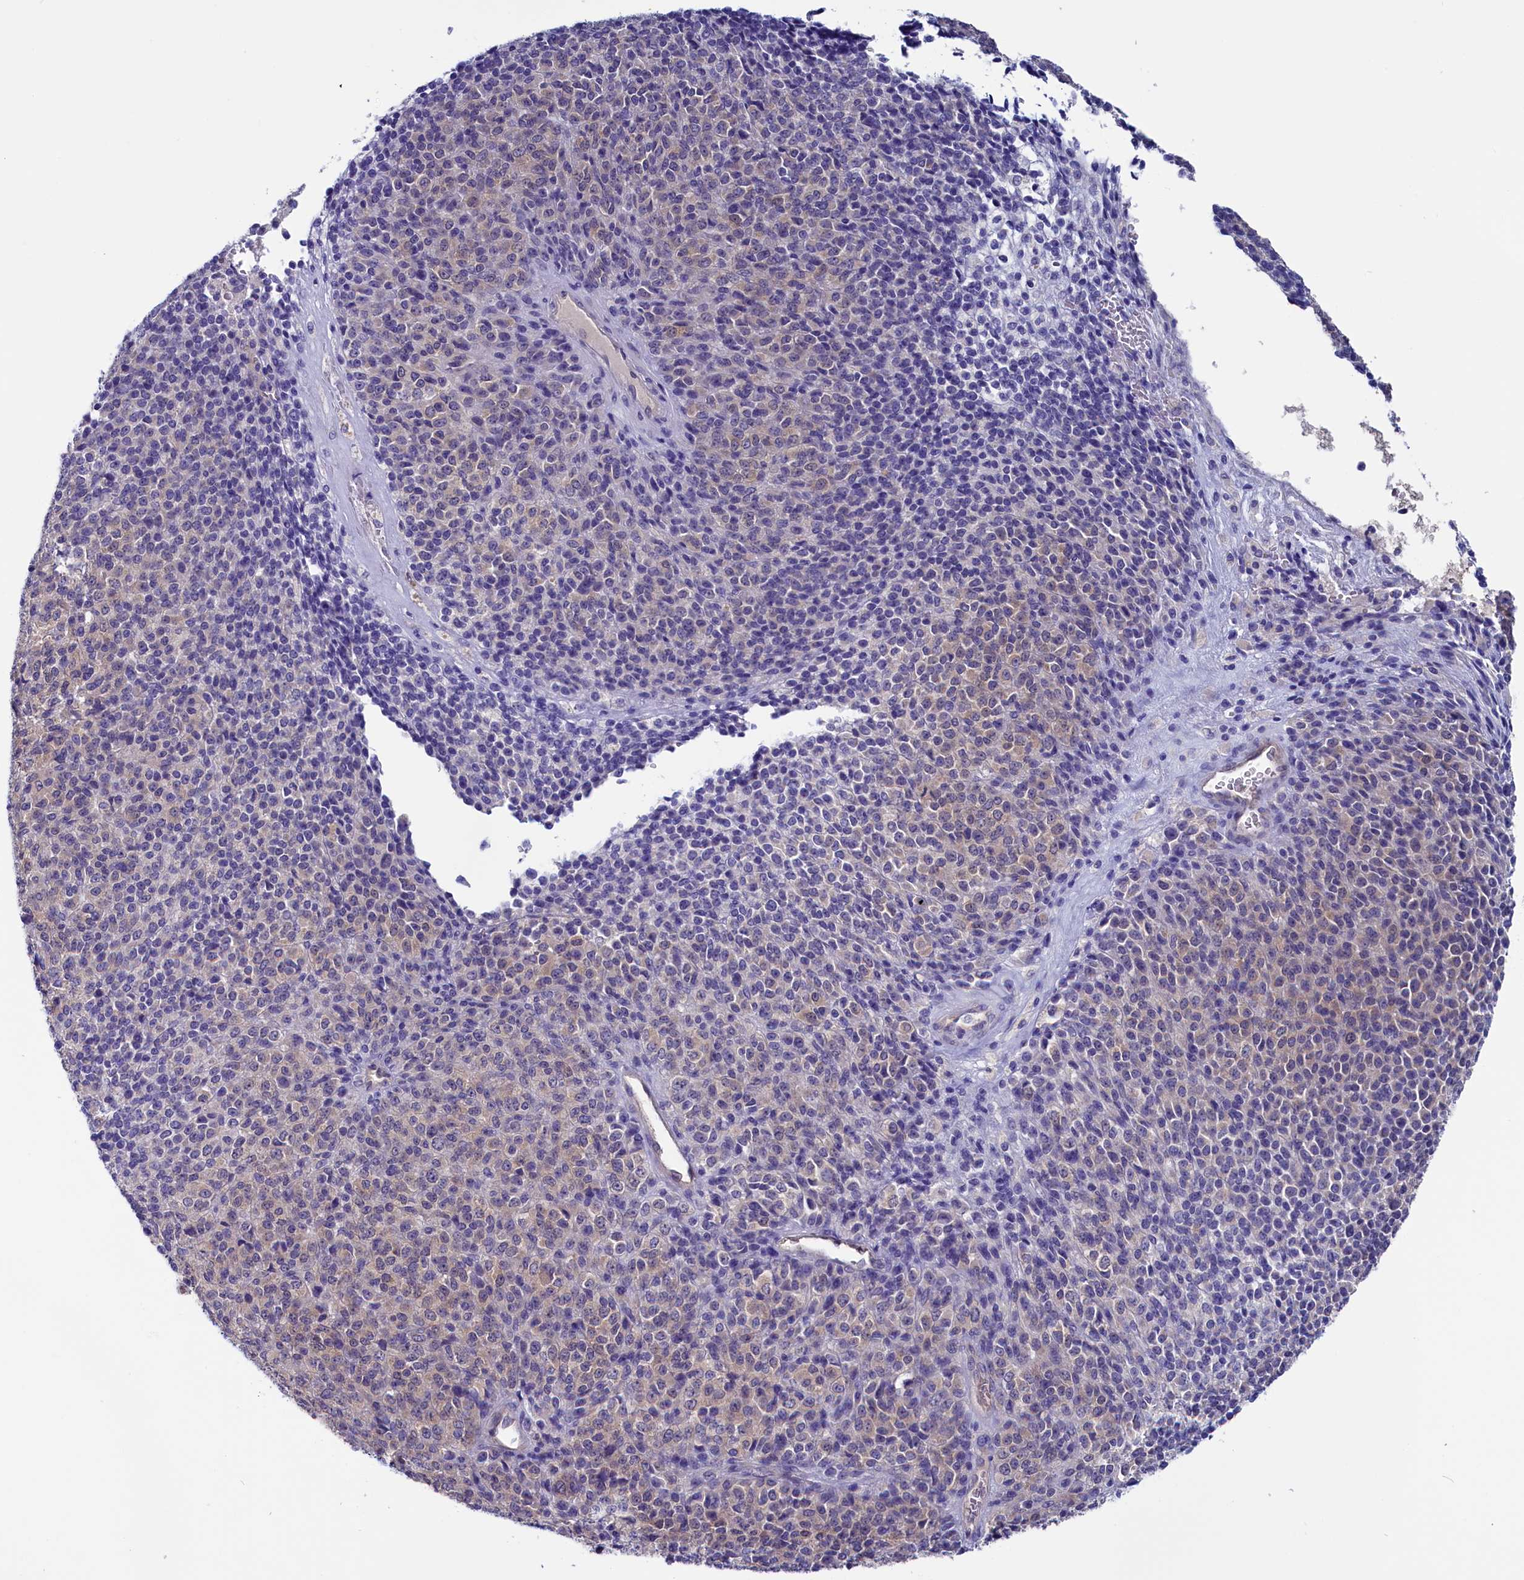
{"staining": {"intensity": "negative", "quantity": "none", "location": "none"}, "tissue": "melanoma", "cell_type": "Tumor cells", "image_type": "cancer", "snomed": [{"axis": "morphology", "description": "Malignant melanoma, Metastatic site"}, {"axis": "topography", "description": "Brain"}], "caption": "Immunohistochemical staining of human malignant melanoma (metastatic site) displays no significant positivity in tumor cells.", "gene": "CIAPIN1", "patient": {"sex": "female", "age": 56}}